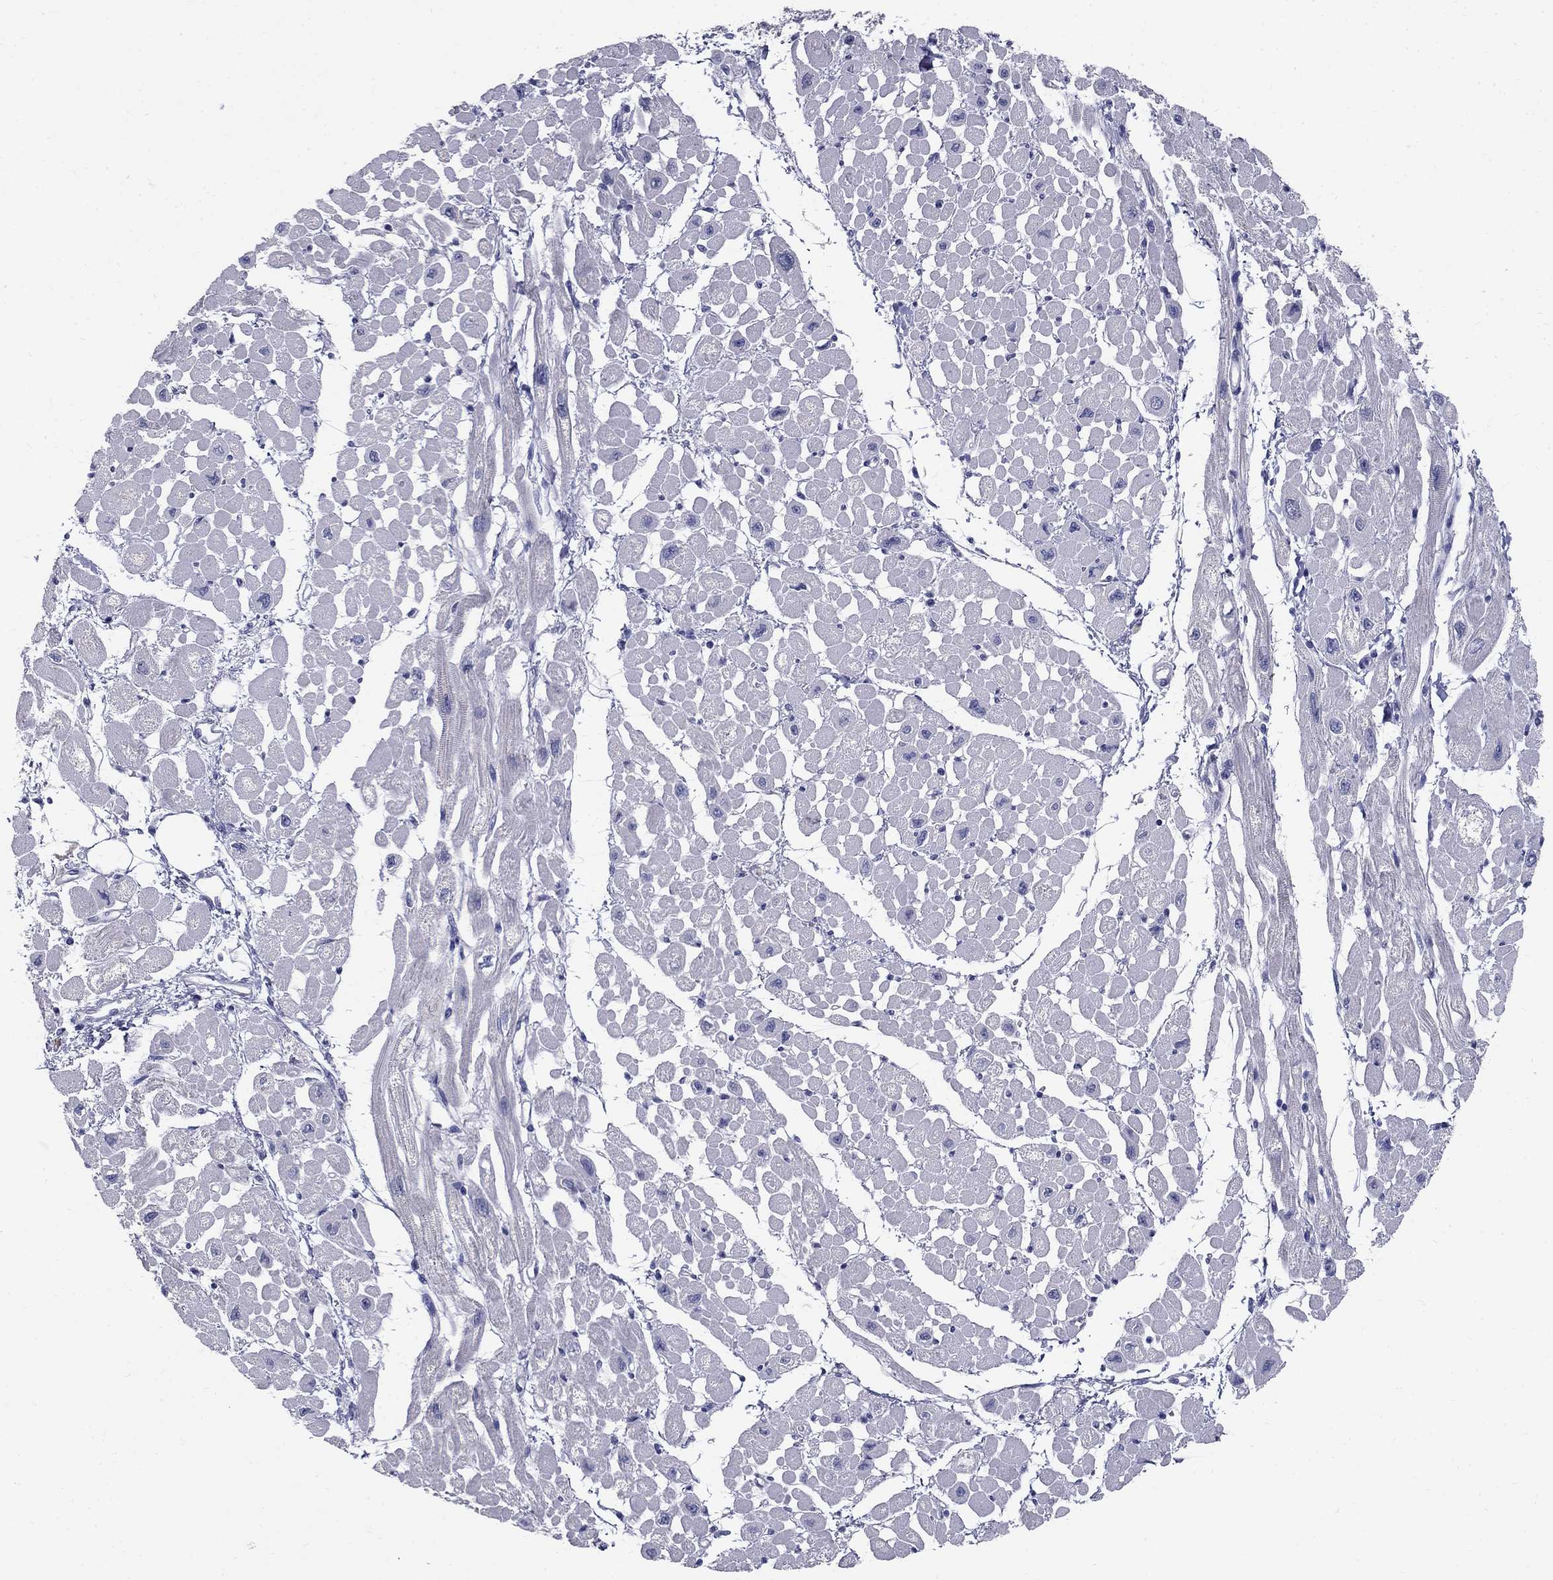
{"staining": {"intensity": "negative", "quantity": "none", "location": "none"}, "tissue": "heart muscle", "cell_type": "Cardiomyocytes", "image_type": "normal", "snomed": [{"axis": "morphology", "description": "Normal tissue, NOS"}, {"axis": "topography", "description": "Heart"}], "caption": "Immunohistochemistry of normal heart muscle demonstrates no staining in cardiomyocytes.", "gene": "TP53TG5", "patient": {"sex": "male", "age": 66}}